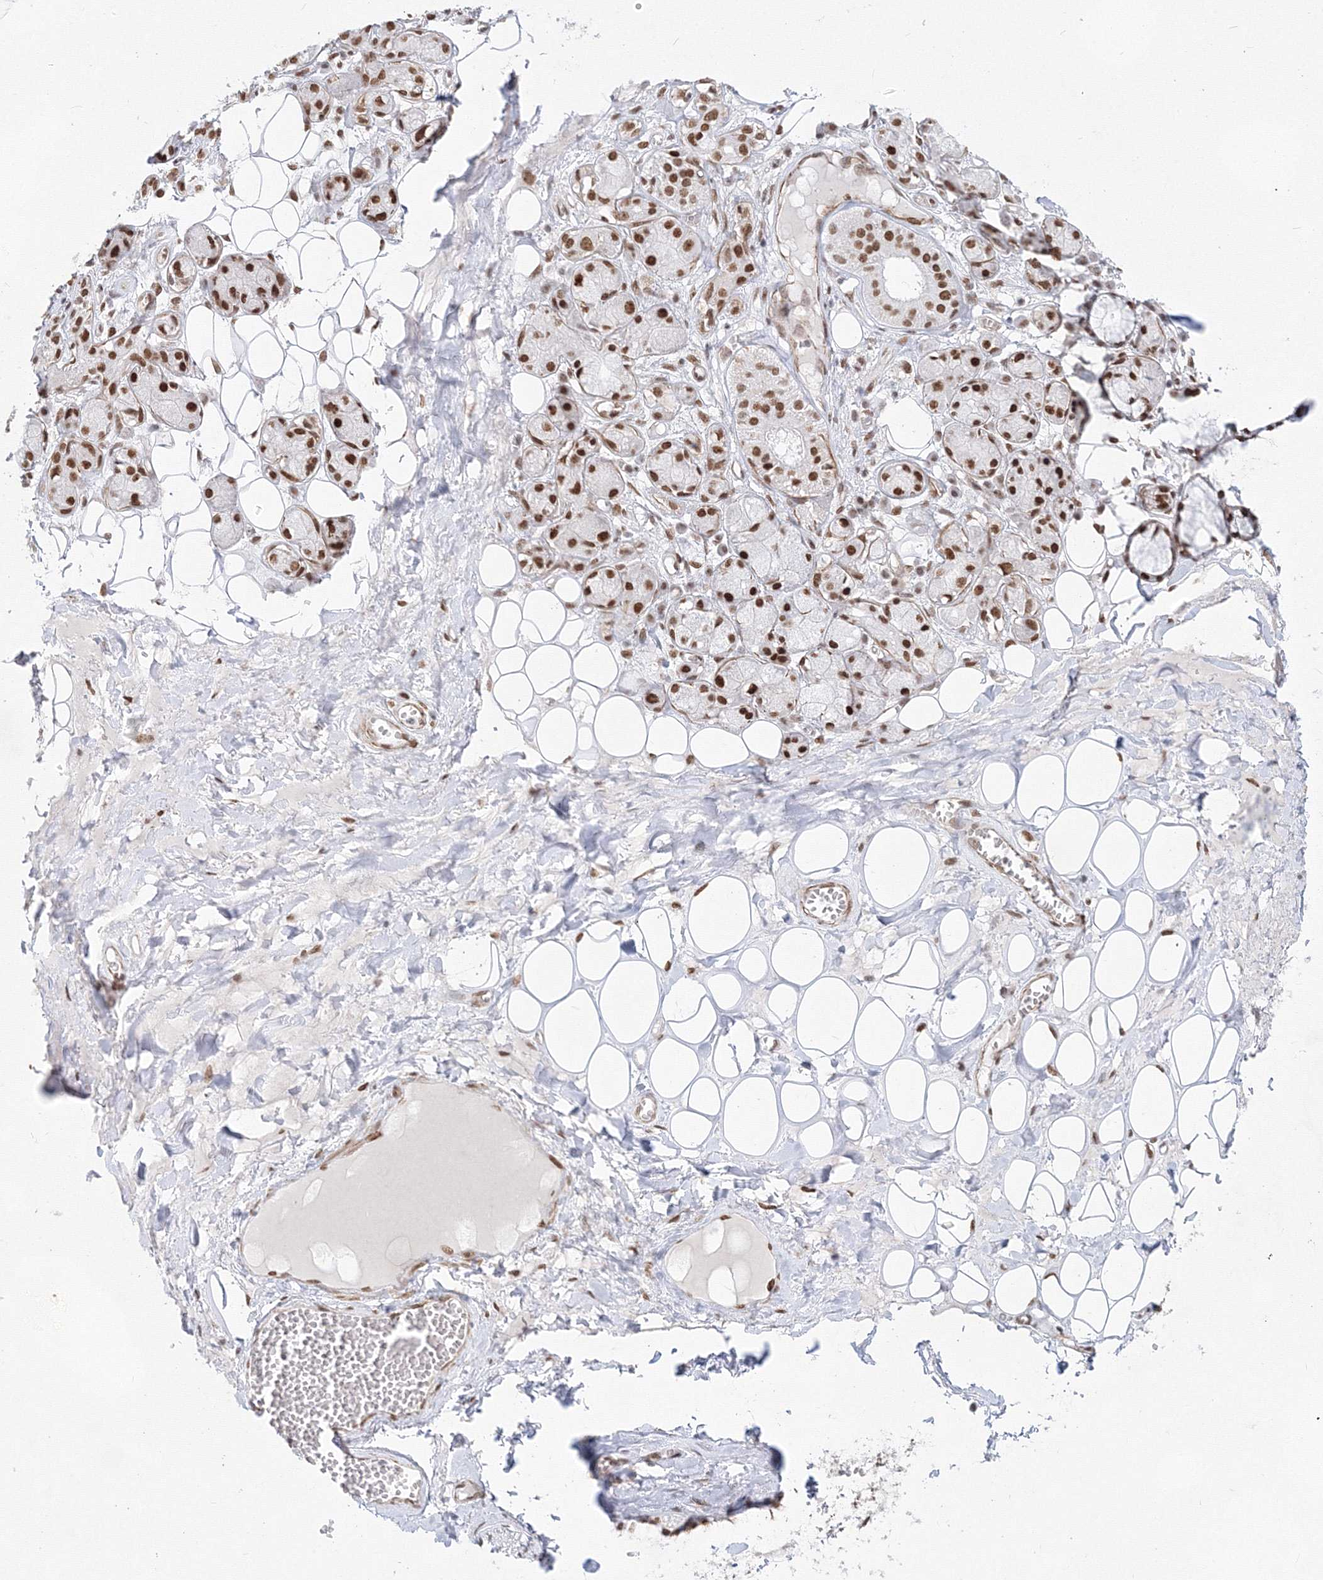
{"staining": {"intensity": "moderate", "quantity": ">75%", "location": "nuclear"}, "tissue": "adipose tissue", "cell_type": "Adipocytes", "image_type": "normal", "snomed": [{"axis": "morphology", "description": "Normal tissue, NOS"}, {"axis": "morphology", "description": "Inflammation, NOS"}, {"axis": "topography", "description": "Salivary gland"}, {"axis": "topography", "description": "Peripheral nerve tissue"}], "caption": "High-magnification brightfield microscopy of unremarkable adipose tissue stained with DAB (3,3'-diaminobenzidine) (brown) and counterstained with hematoxylin (blue). adipocytes exhibit moderate nuclear positivity is identified in approximately>75% of cells. Immunohistochemistry (ihc) stains the protein in brown and the nuclei are stained blue.", "gene": "ZNF638", "patient": {"sex": "female", "age": 75}}